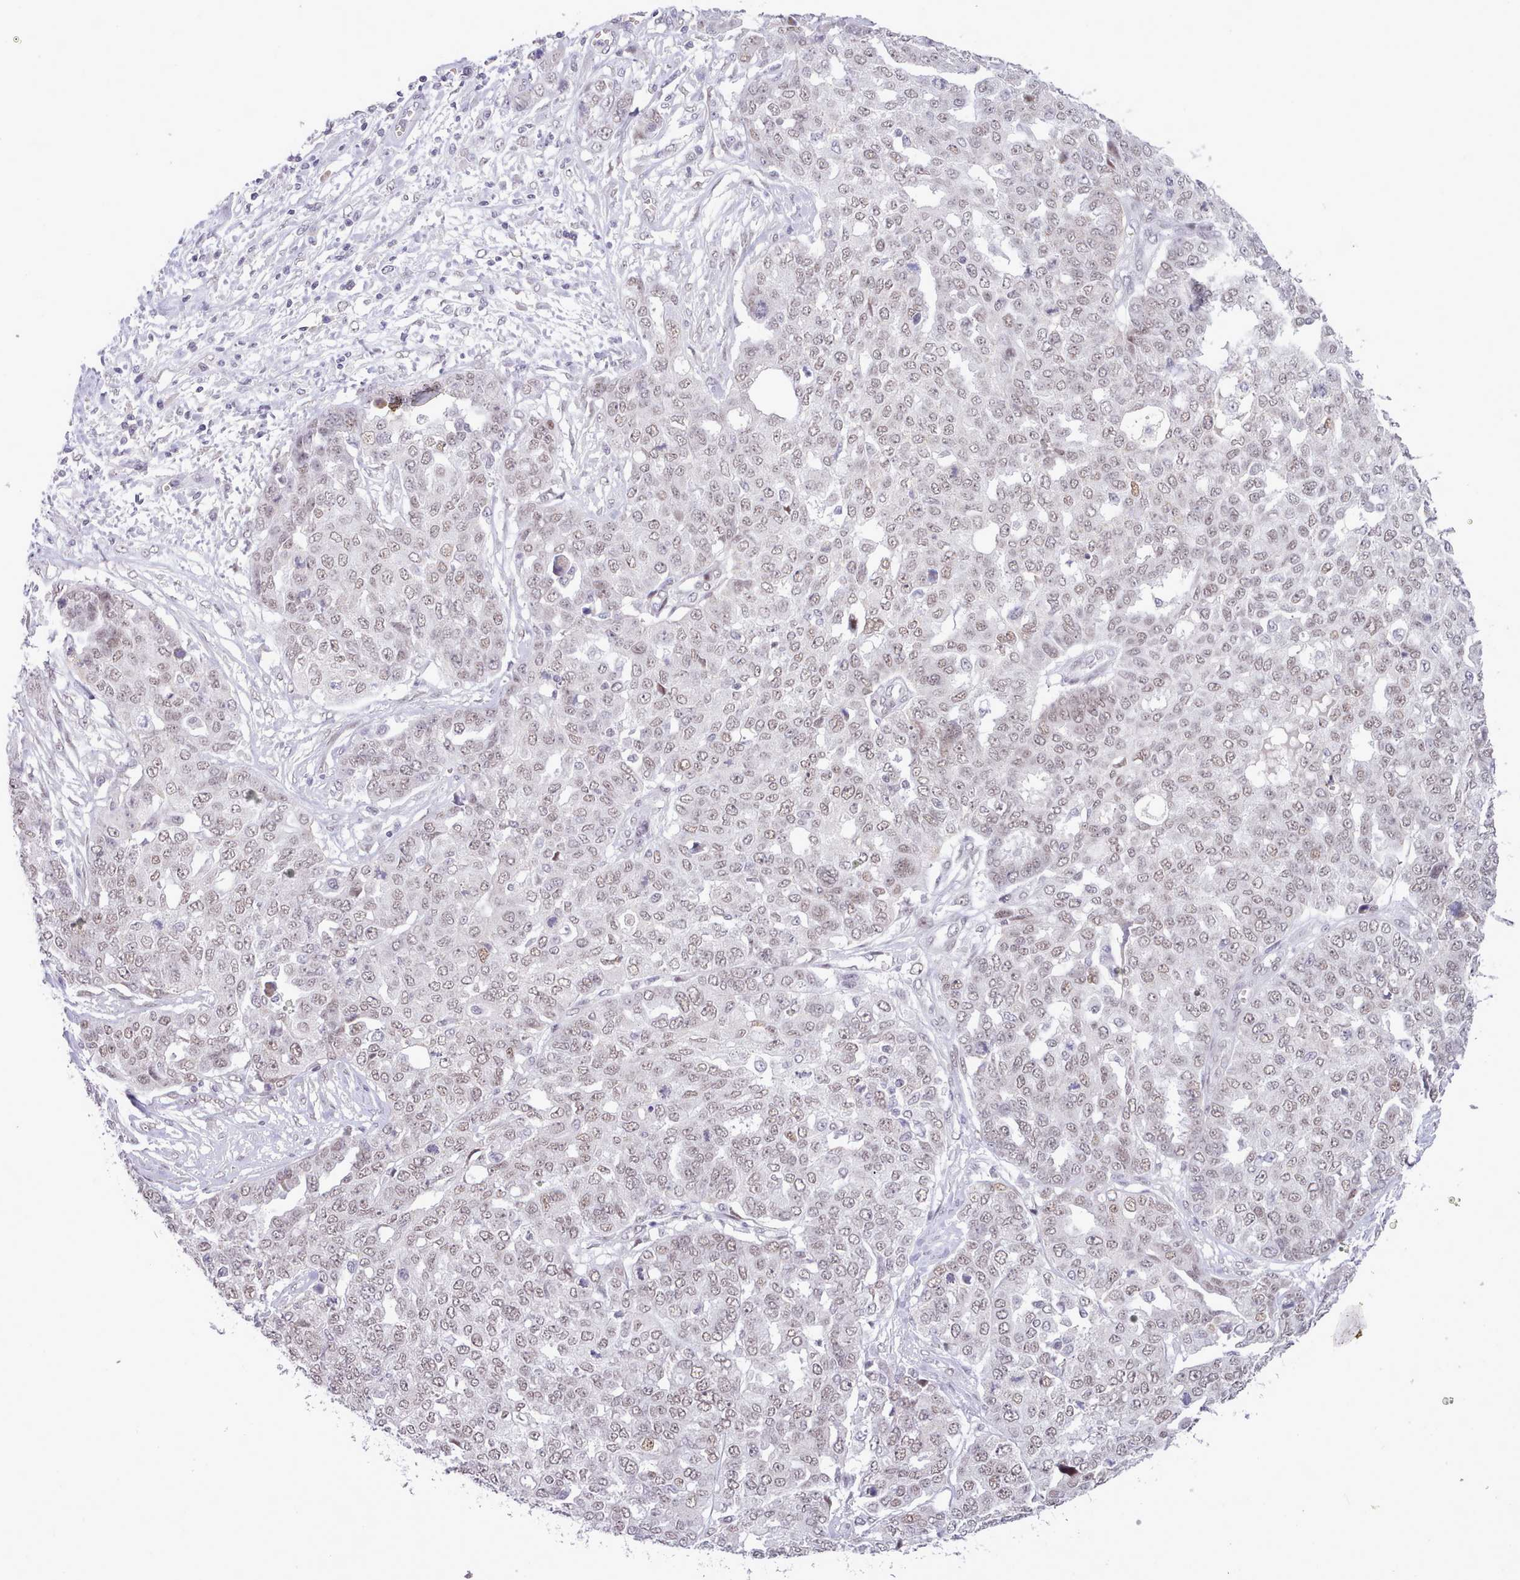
{"staining": {"intensity": "weak", "quantity": ">75%", "location": "nuclear"}, "tissue": "ovarian cancer", "cell_type": "Tumor cells", "image_type": "cancer", "snomed": [{"axis": "morphology", "description": "Cystadenocarcinoma, serous, NOS"}, {"axis": "topography", "description": "Soft tissue"}, {"axis": "topography", "description": "Ovary"}], "caption": "Immunohistochemistry photomicrograph of neoplastic tissue: ovarian serous cystadenocarcinoma stained using immunohistochemistry (IHC) exhibits low levels of weak protein expression localized specifically in the nuclear of tumor cells, appearing as a nuclear brown color.", "gene": "RFX1", "patient": {"sex": "female", "age": 57}}